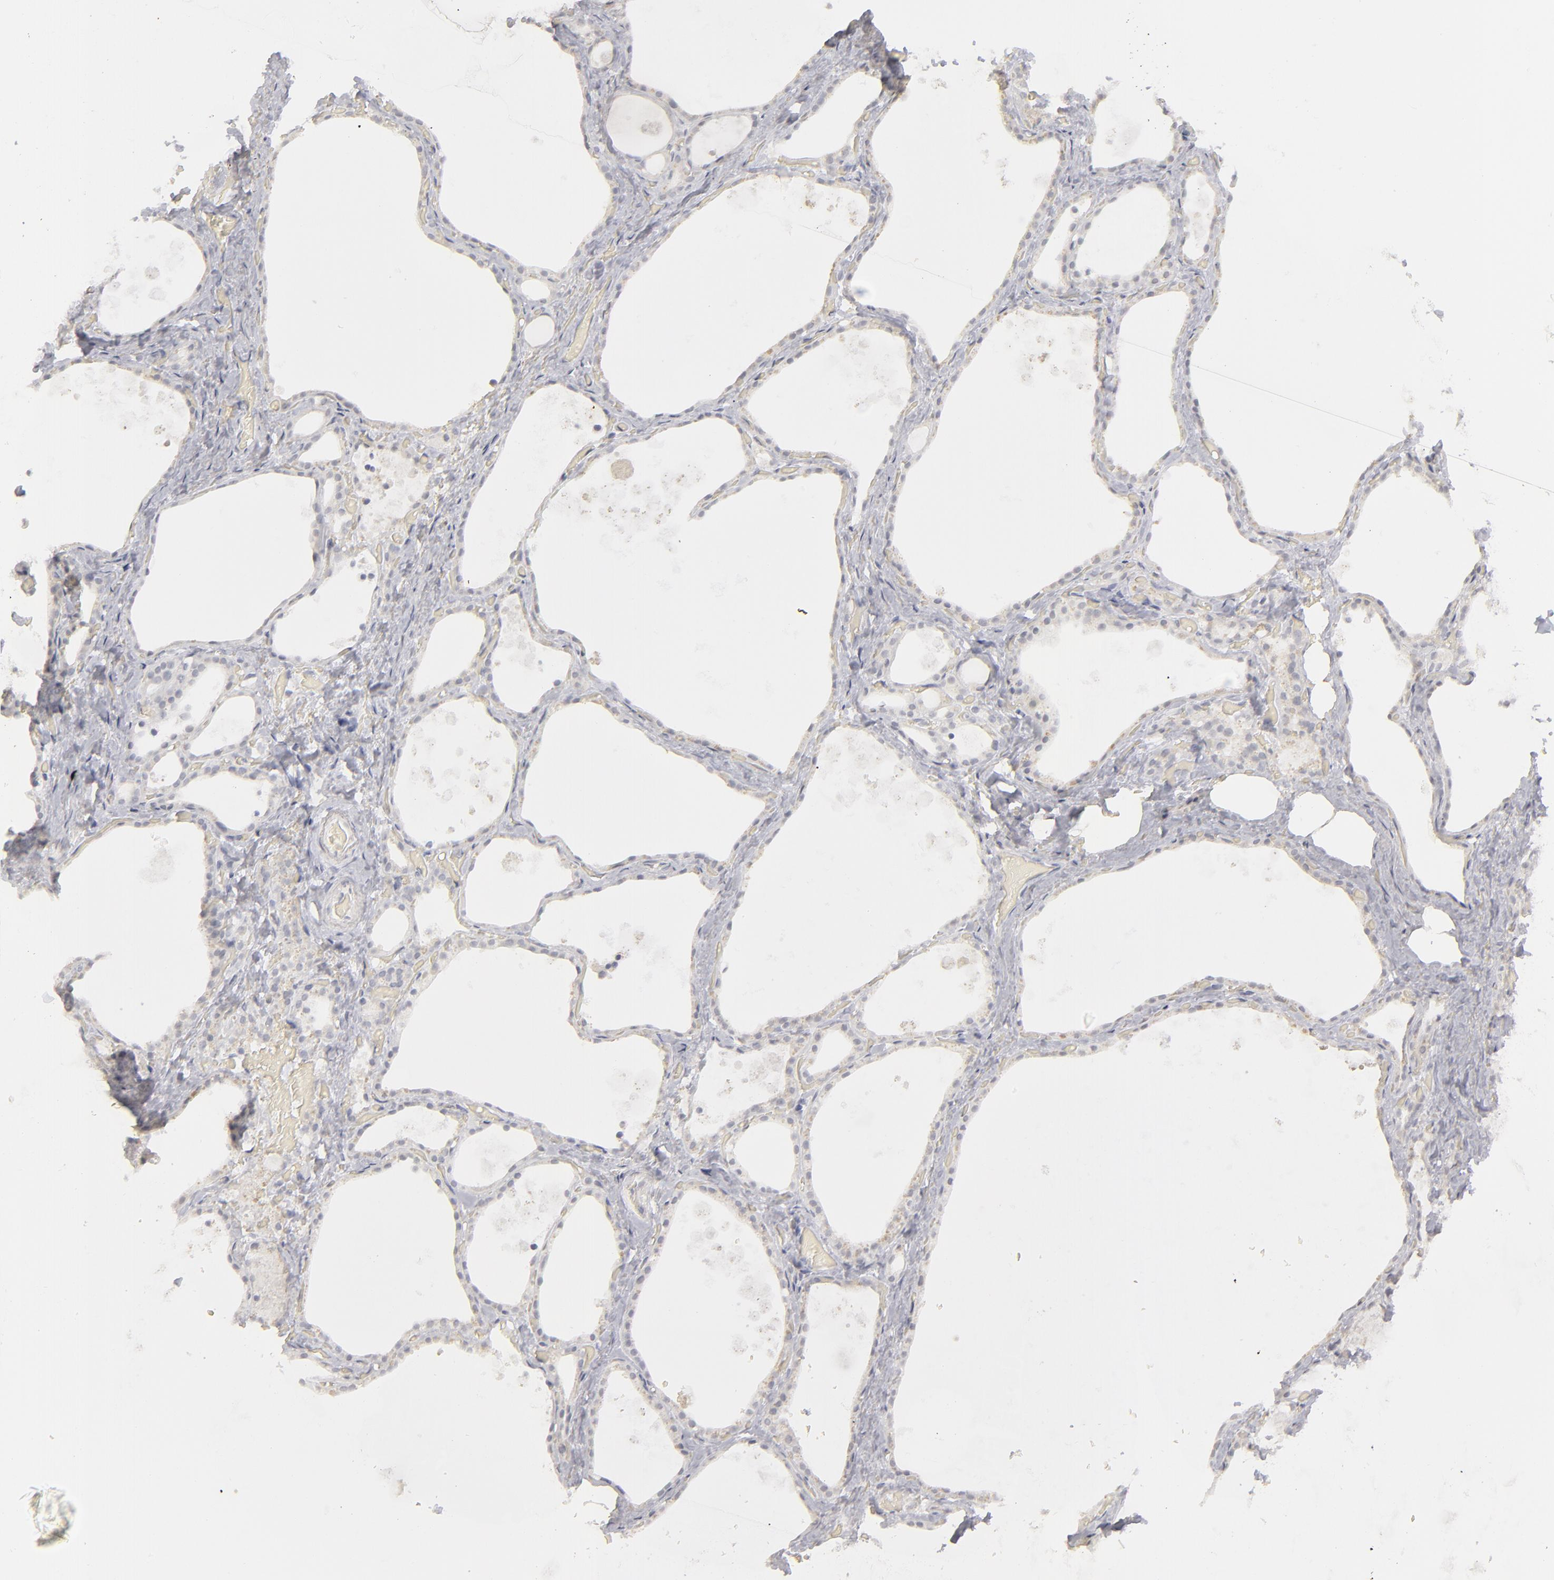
{"staining": {"intensity": "negative", "quantity": "none", "location": "none"}, "tissue": "thyroid gland", "cell_type": "Glandular cells", "image_type": "normal", "snomed": [{"axis": "morphology", "description": "Normal tissue, NOS"}, {"axis": "topography", "description": "Thyroid gland"}], "caption": "Immunohistochemistry (IHC) histopathology image of benign thyroid gland stained for a protein (brown), which displays no positivity in glandular cells.", "gene": "KIAA1210", "patient": {"sex": "male", "age": 61}}